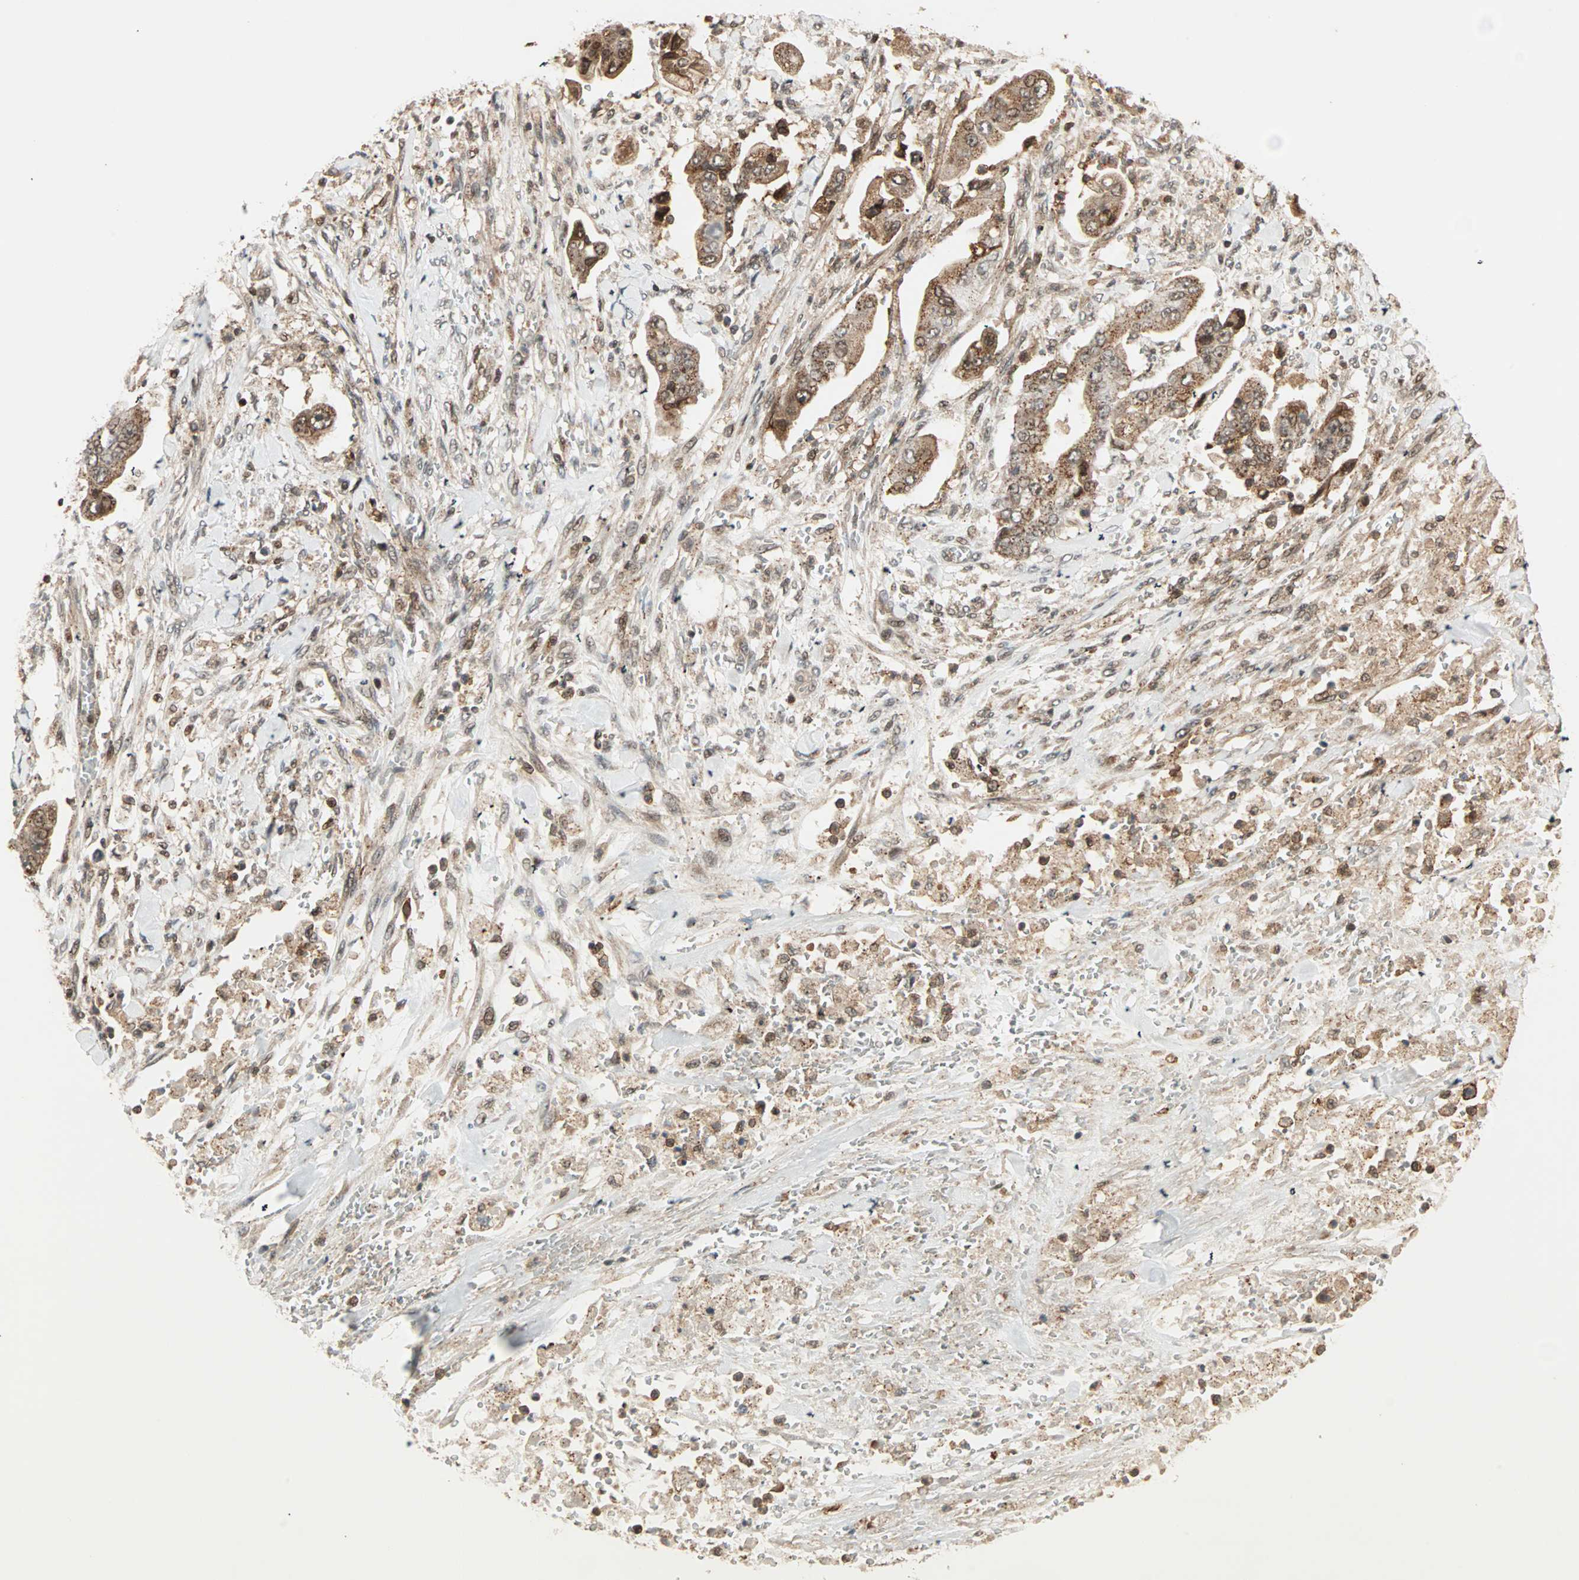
{"staining": {"intensity": "moderate", "quantity": ">75%", "location": "cytoplasmic/membranous,nuclear"}, "tissue": "stomach cancer", "cell_type": "Tumor cells", "image_type": "cancer", "snomed": [{"axis": "morphology", "description": "Adenocarcinoma, NOS"}, {"axis": "topography", "description": "Stomach"}], "caption": "Human stomach cancer (adenocarcinoma) stained for a protein (brown) shows moderate cytoplasmic/membranous and nuclear positive staining in approximately >75% of tumor cells.", "gene": "ZBED9", "patient": {"sex": "male", "age": 62}}